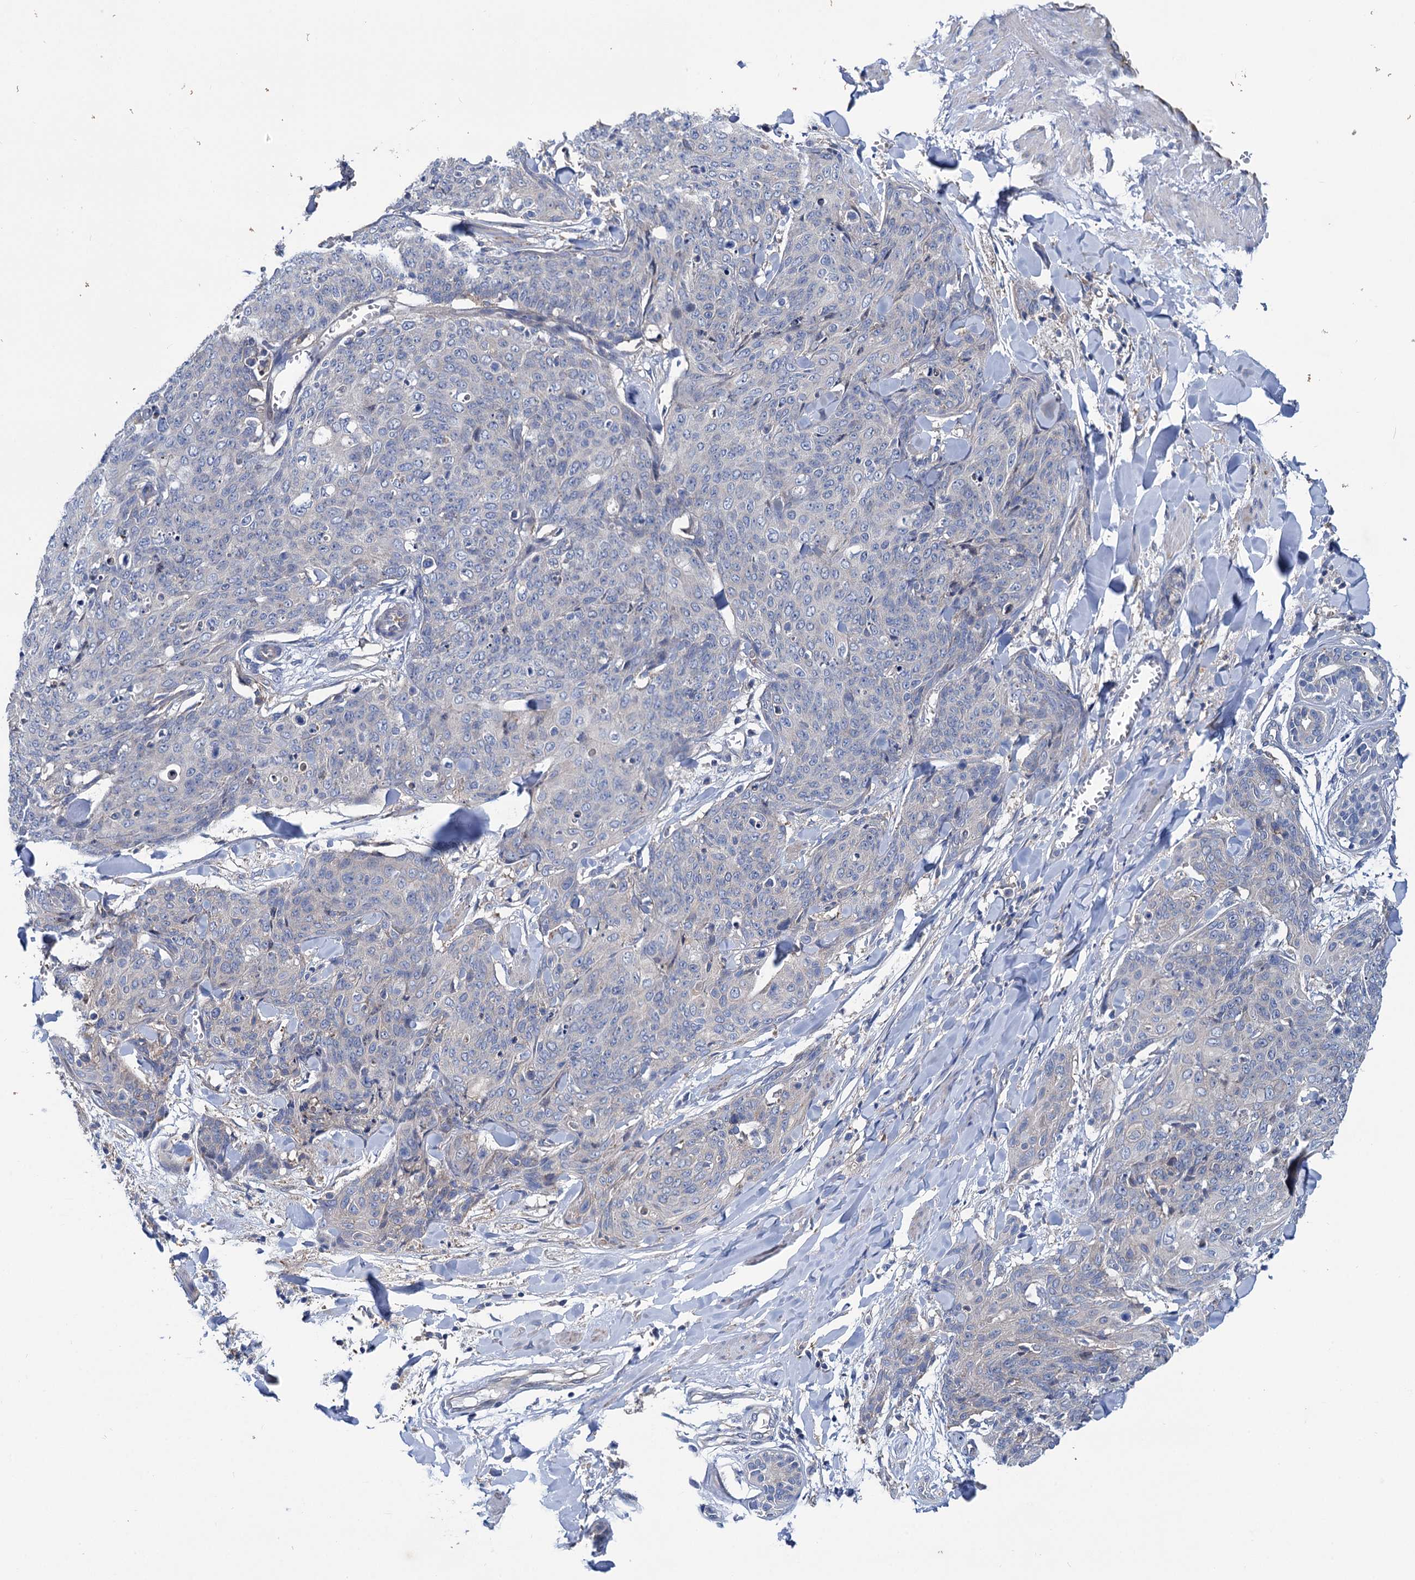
{"staining": {"intensity": "negative", "quantity": "none", "location": "none"}, "tissue": "skin cancer", "cell_type": "Tumor cells", "image_type": "cancer", "snomed": [{"axis": "morphology", "description": "Squamous cell carcinoma, NOS"}, {"axis": "topography", "description": "Skin"}, {"axis": "topography", "description": "Vulva"}], "caption": "Human skin cancer stained for a protein using IHC demonstrates no positivity in tumor cells.", "gene": "TRIM55", "patient": {"sex": "female", "age": 85}}